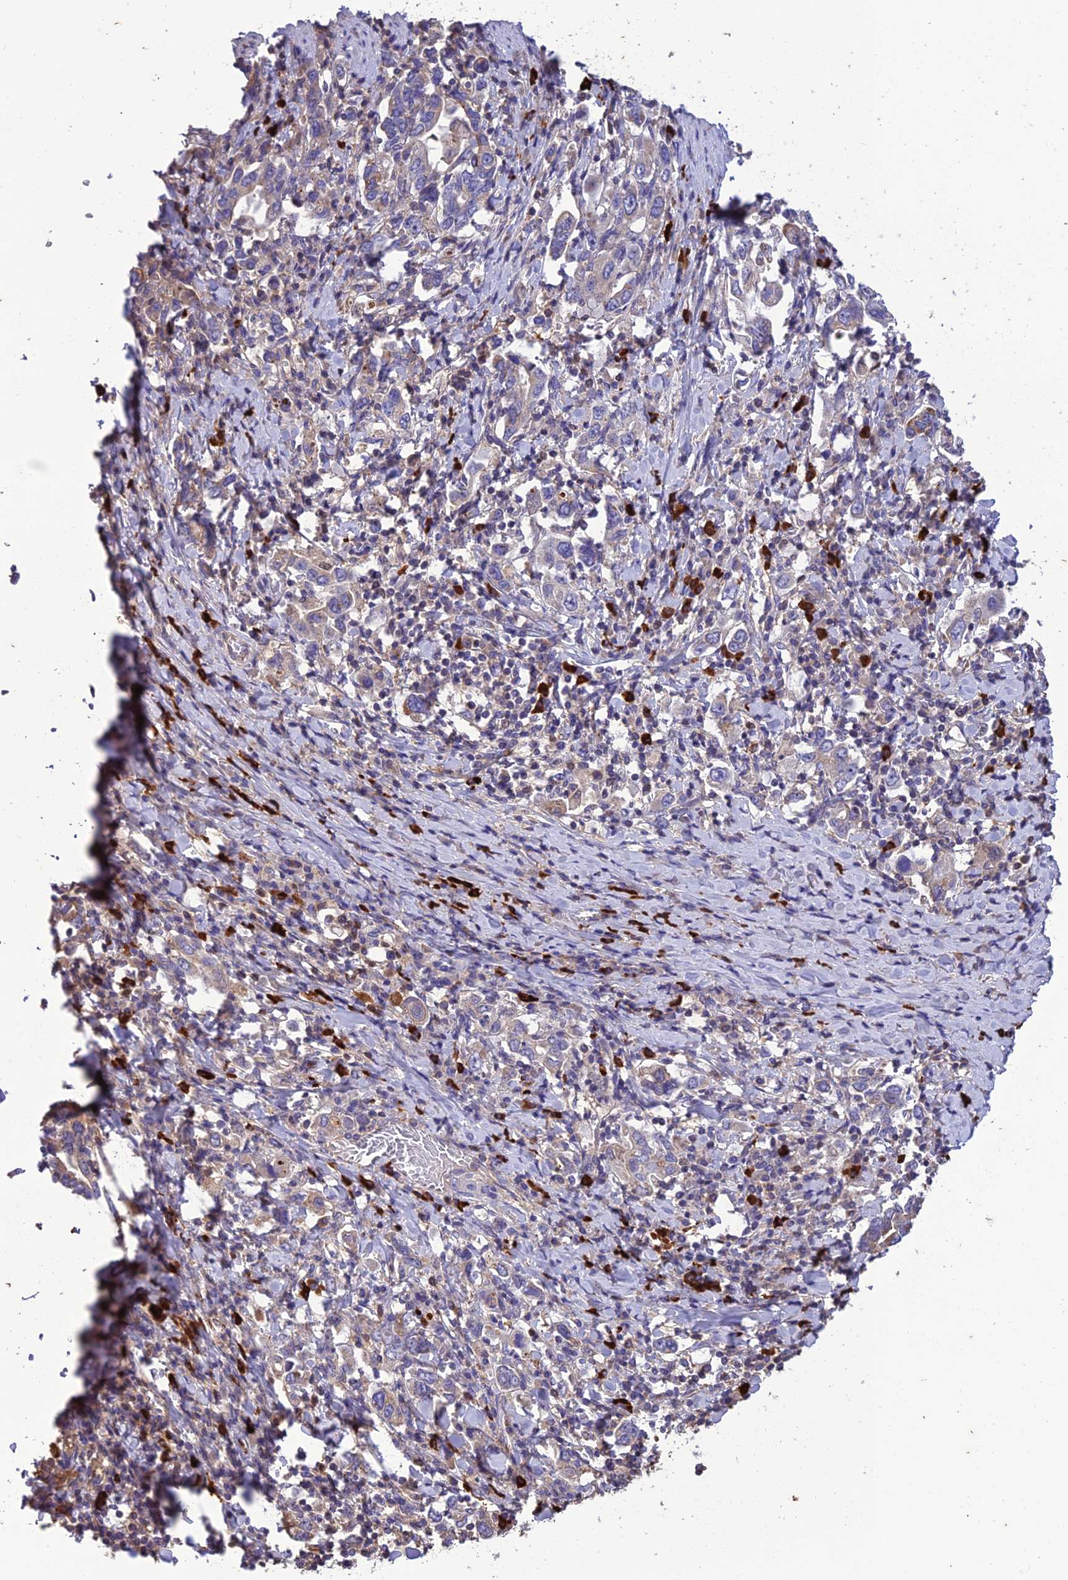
{"staining": {"intensity": "weak", "quantity": "<25%", "location": "cytoplasmic/membranous"}, "tissue": "stomach cancer", "cell_type": "Tumor cells", "image_type": "cancer", "snomed": [{"axis": "morphology", "description": "Adenocarcinoma, NOS"}, {"axis": "topography", "description": "Stomach, upper"}, {"axis": "topography", "description": "Stomach"}], "caption": "DAB immunohistochemical staining of human stomach cancer displays no significant positivity in tumor cells. (DAB immunohistochemistry with hematoxylin counter stain).", "gene": "MIOS", "patient": {"sex": "male", "age": 62}}